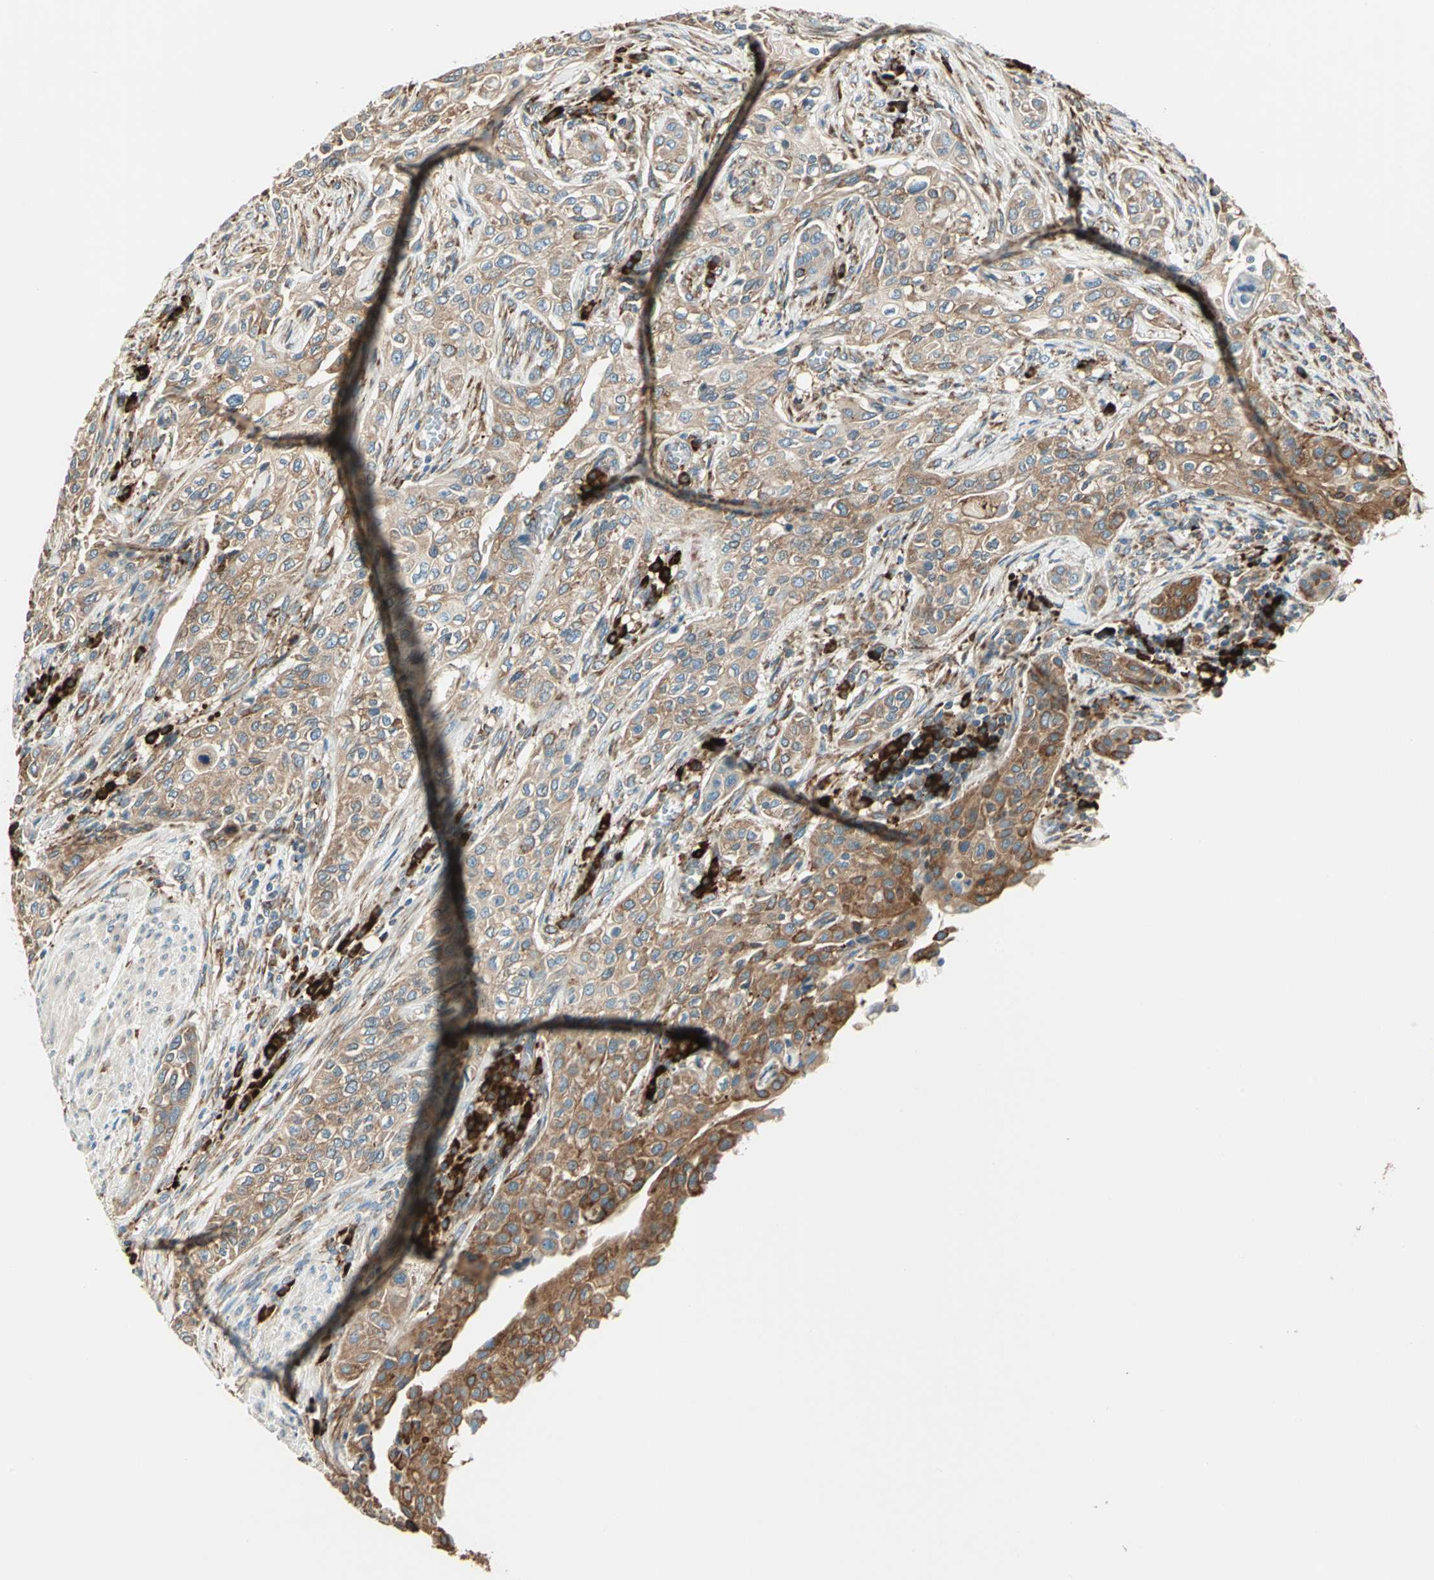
{"staining": {"intensity": "moderate", "quantity": ">75%", "location": "cytoplasmic/membranous"}, "tissue": "urothelial cancer", "cell_type": "Tumor cells", "image_type": "cancer", "snomed": [{"axis": "morphology", "description": "Urothelial carcinoma, High grade"}, {"axis": "topography", "description": "Urinary bladder"}], "caption": "This is an image of IHC staining of urothelial cancer, which shows moderate expression in the cytoplasmic/membranous of tumor cells.", "gene": "PDIA4", "patient": {"sex": "male", "age": 74}}